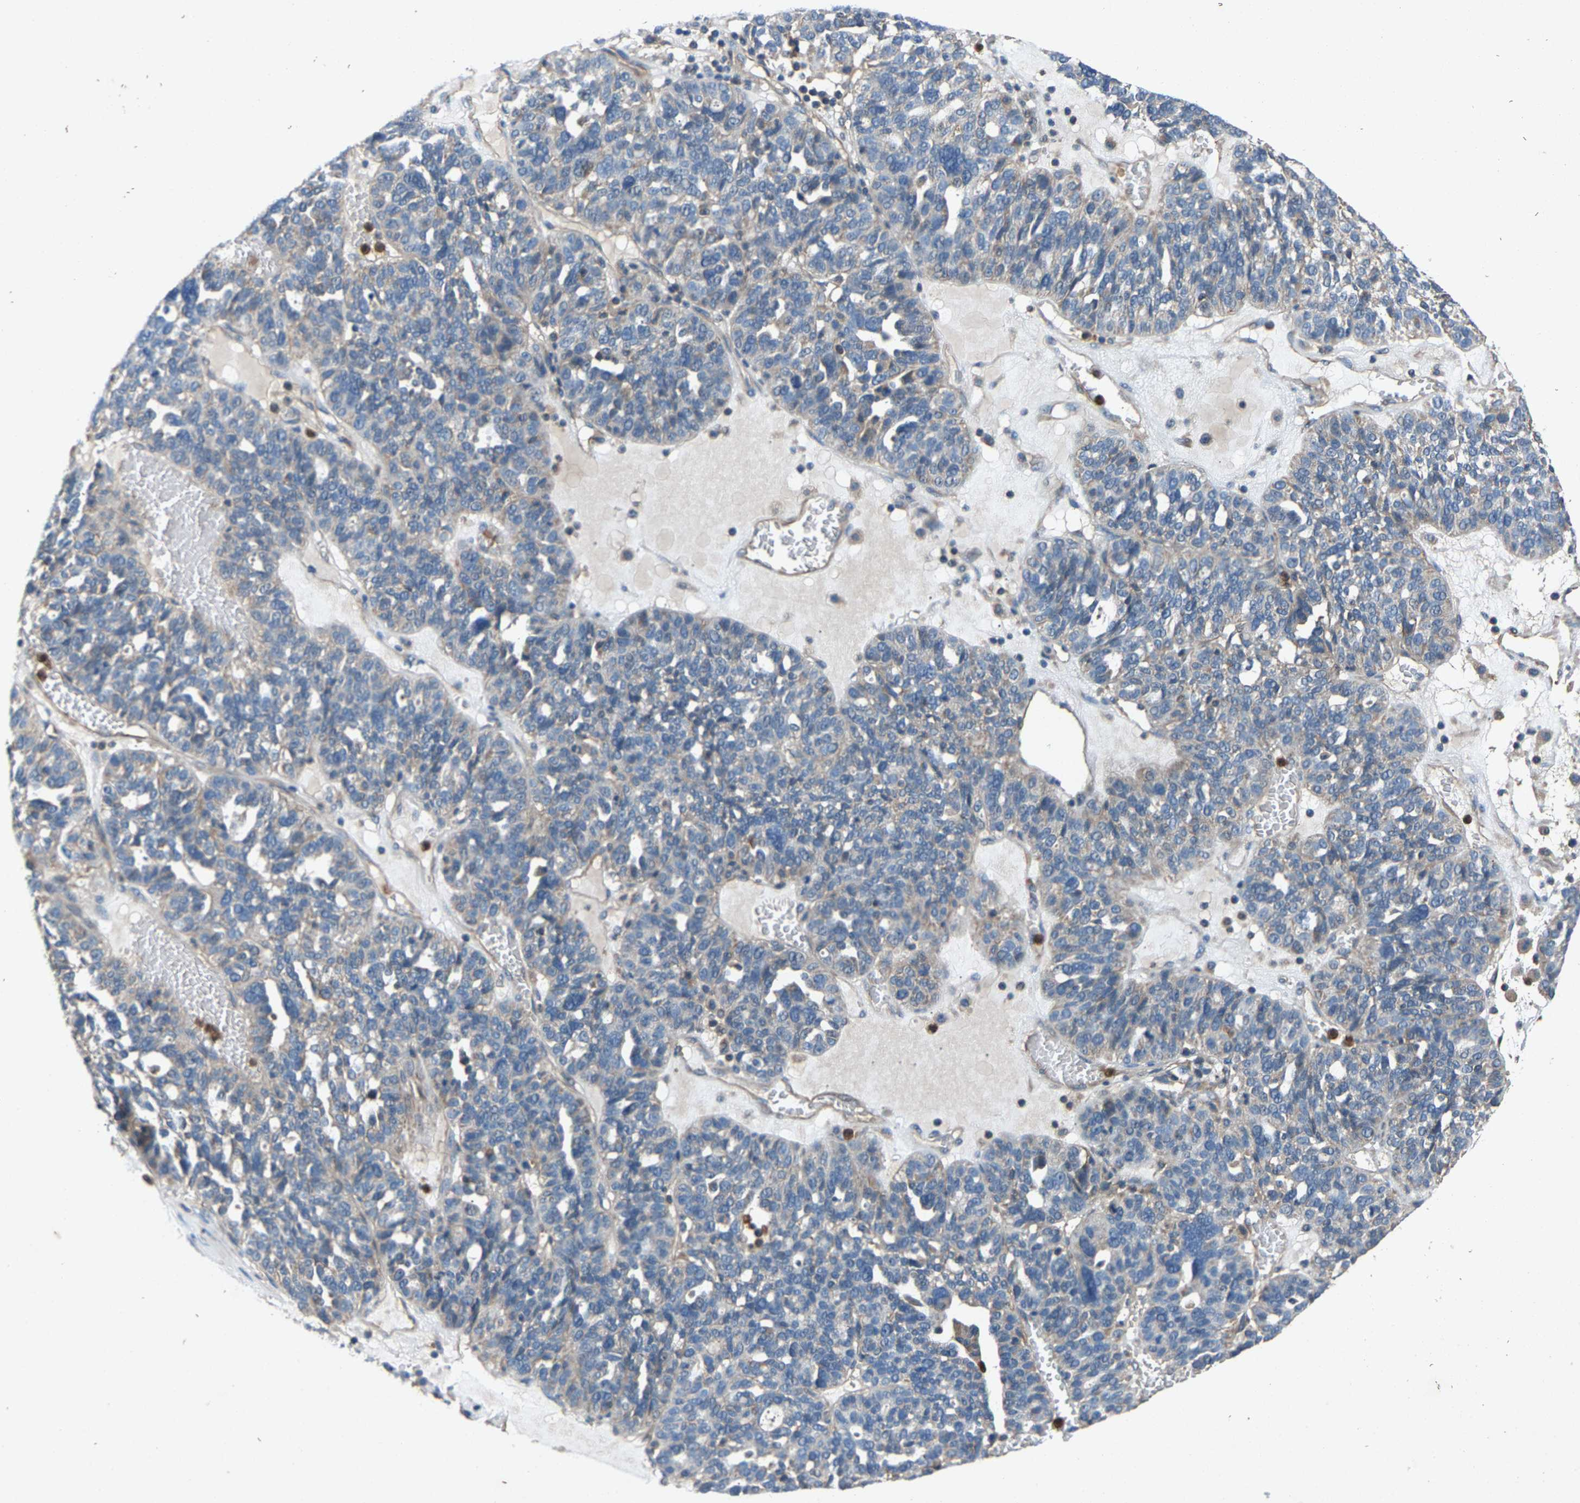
{"staining": {"intensity": "negative", "quantity": "none", "location": "none"}, "tissue": "ovarian cancer", "cell_type": "Tumor cells", "image_type": "cancer", "snomed": [{"axis": "morphology", "description": "Cystadenocarcinoma, serous, NOS"}, {"axis": "topography", "description": "Ovary"}], "caption": "Immunohistochemistry (IHC) of human ovarian serous cystadenocarcinoma demonstrates no expression in tumor cells. (DAB IHC with hematoxylin counter stain).", "gene": "PPID", "patient": {"sex": "female", "age": 59}}